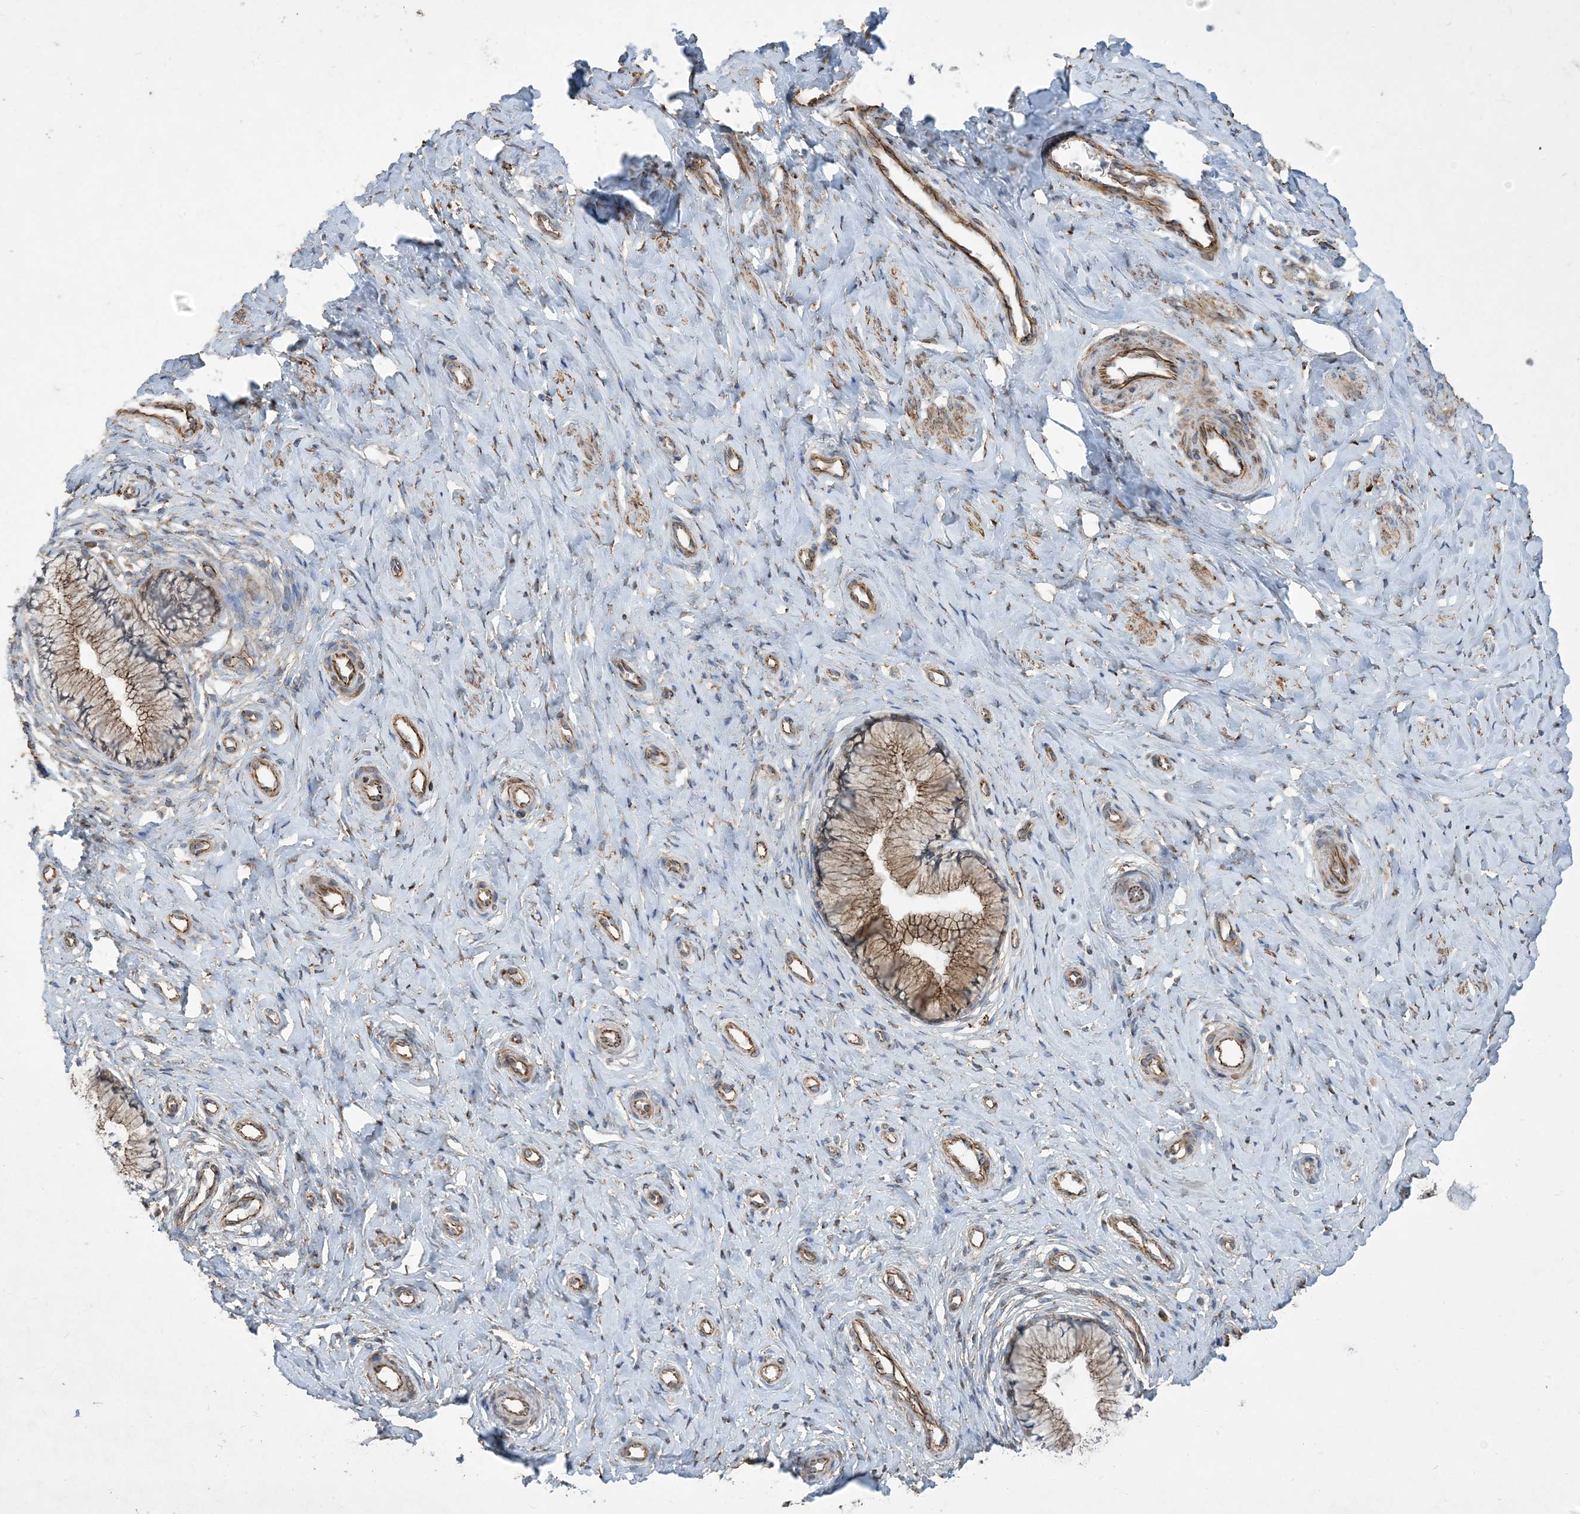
{"staining": {"intensity": "moderate", "quantity": ">75%", "location": "cytoplasmic/membranous"}, "tissue": "cervix", "cell_type": "Glandular cells", "image_type": "normal", "snomed": [{"axis": "morphology", "description": "Normal tissue, NOS"}, {"axis": "topography", "description": "Cervix"}], "caption": "An image of cervix stained for a protein shows moderate cytoplasmic/membranous brown staining in glandular cells.", "gene": "OTOP1", "patient": {"sex": "female", "age": 36}}